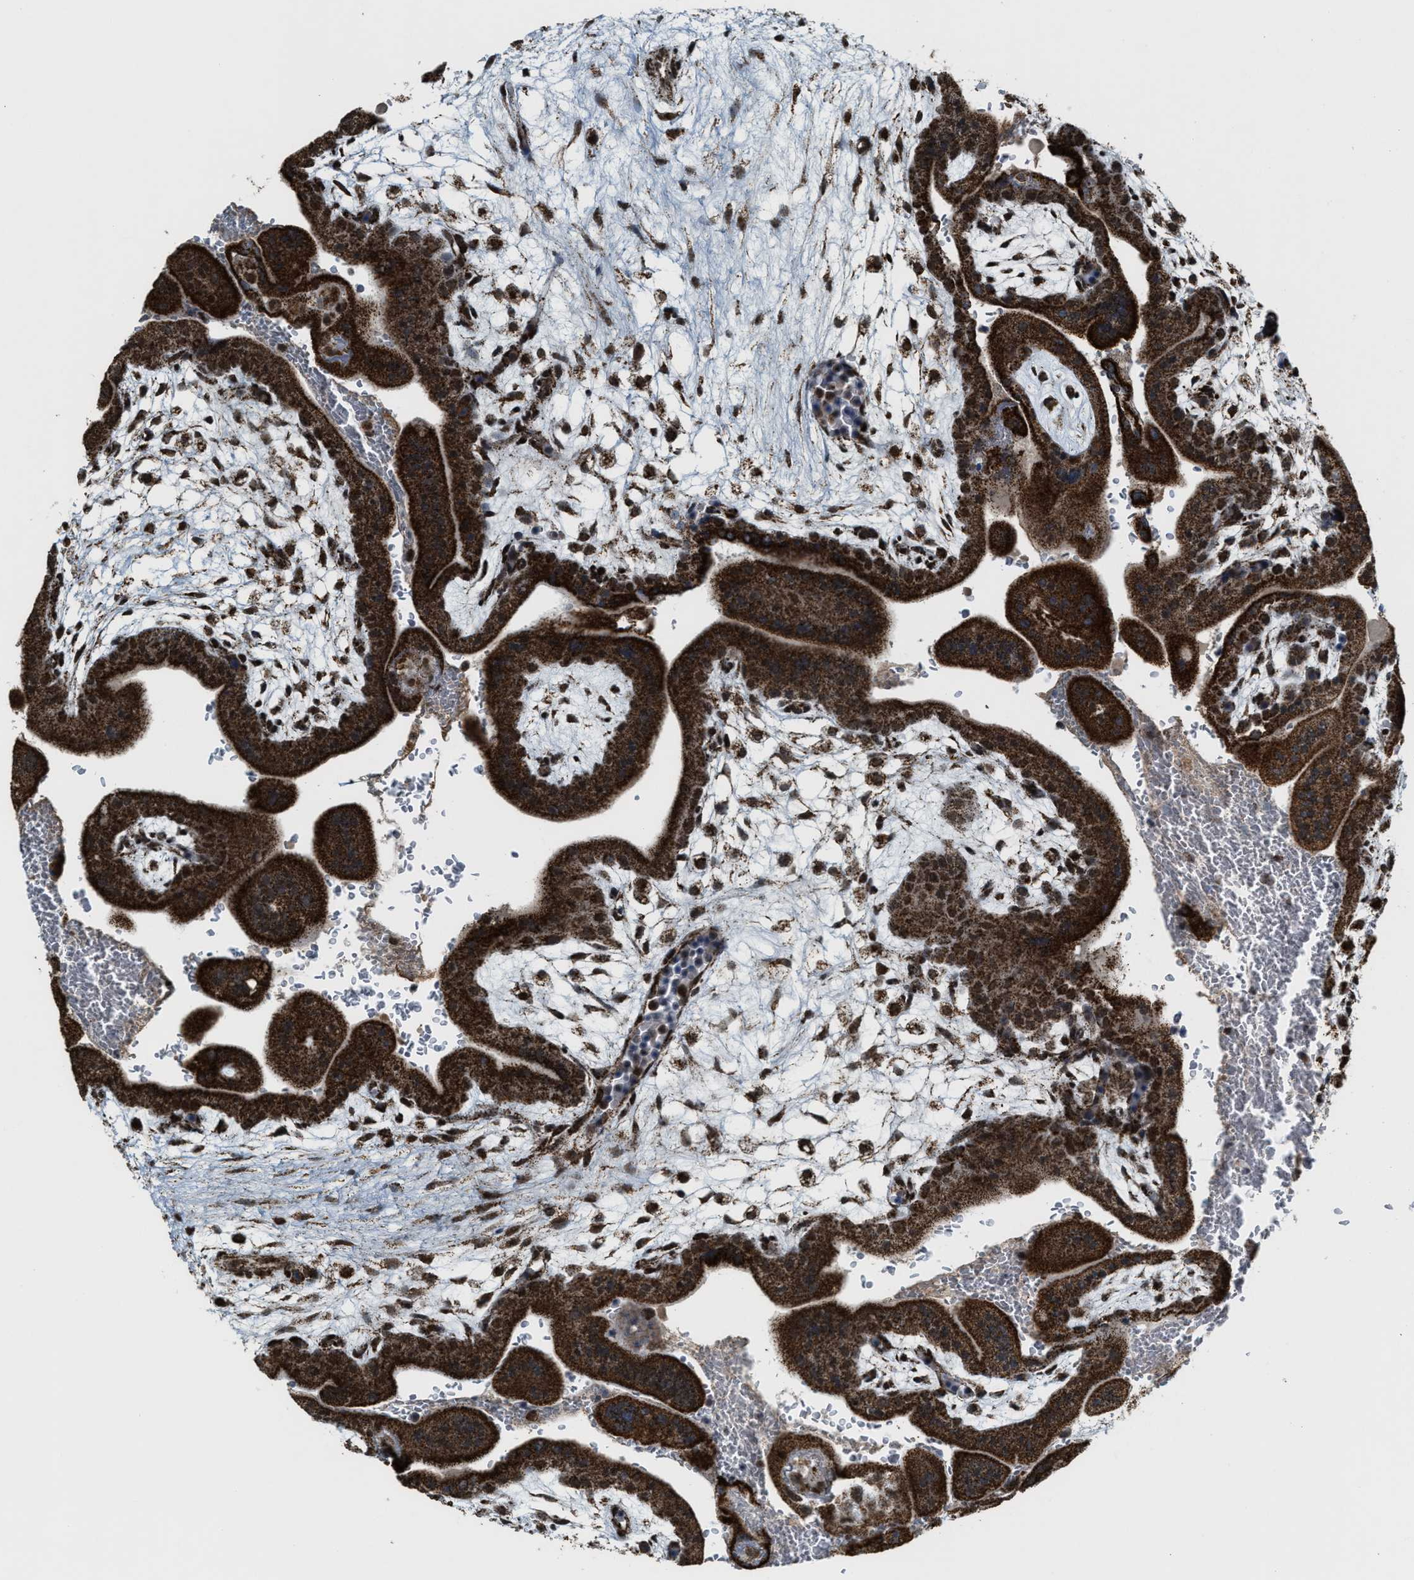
{"staining": {"intensity": "strong", "quantity": ">75%", "location": "cytoplasmic/membranous,nuclear"}, "tissue": "placenta", "cell_type": "Decidual cells", "image_type": "normal", "snomed": [{"axis": "morphology", "description": "Normal tissue, NOS"}, {"axis": "topography", "description": "Placenta"}], "caption": "Placenta stained with a protein marker reveals strong staining in decidual cells.", "gene": "HIBADH", "patient": {"sex": "female", "age": 35}}